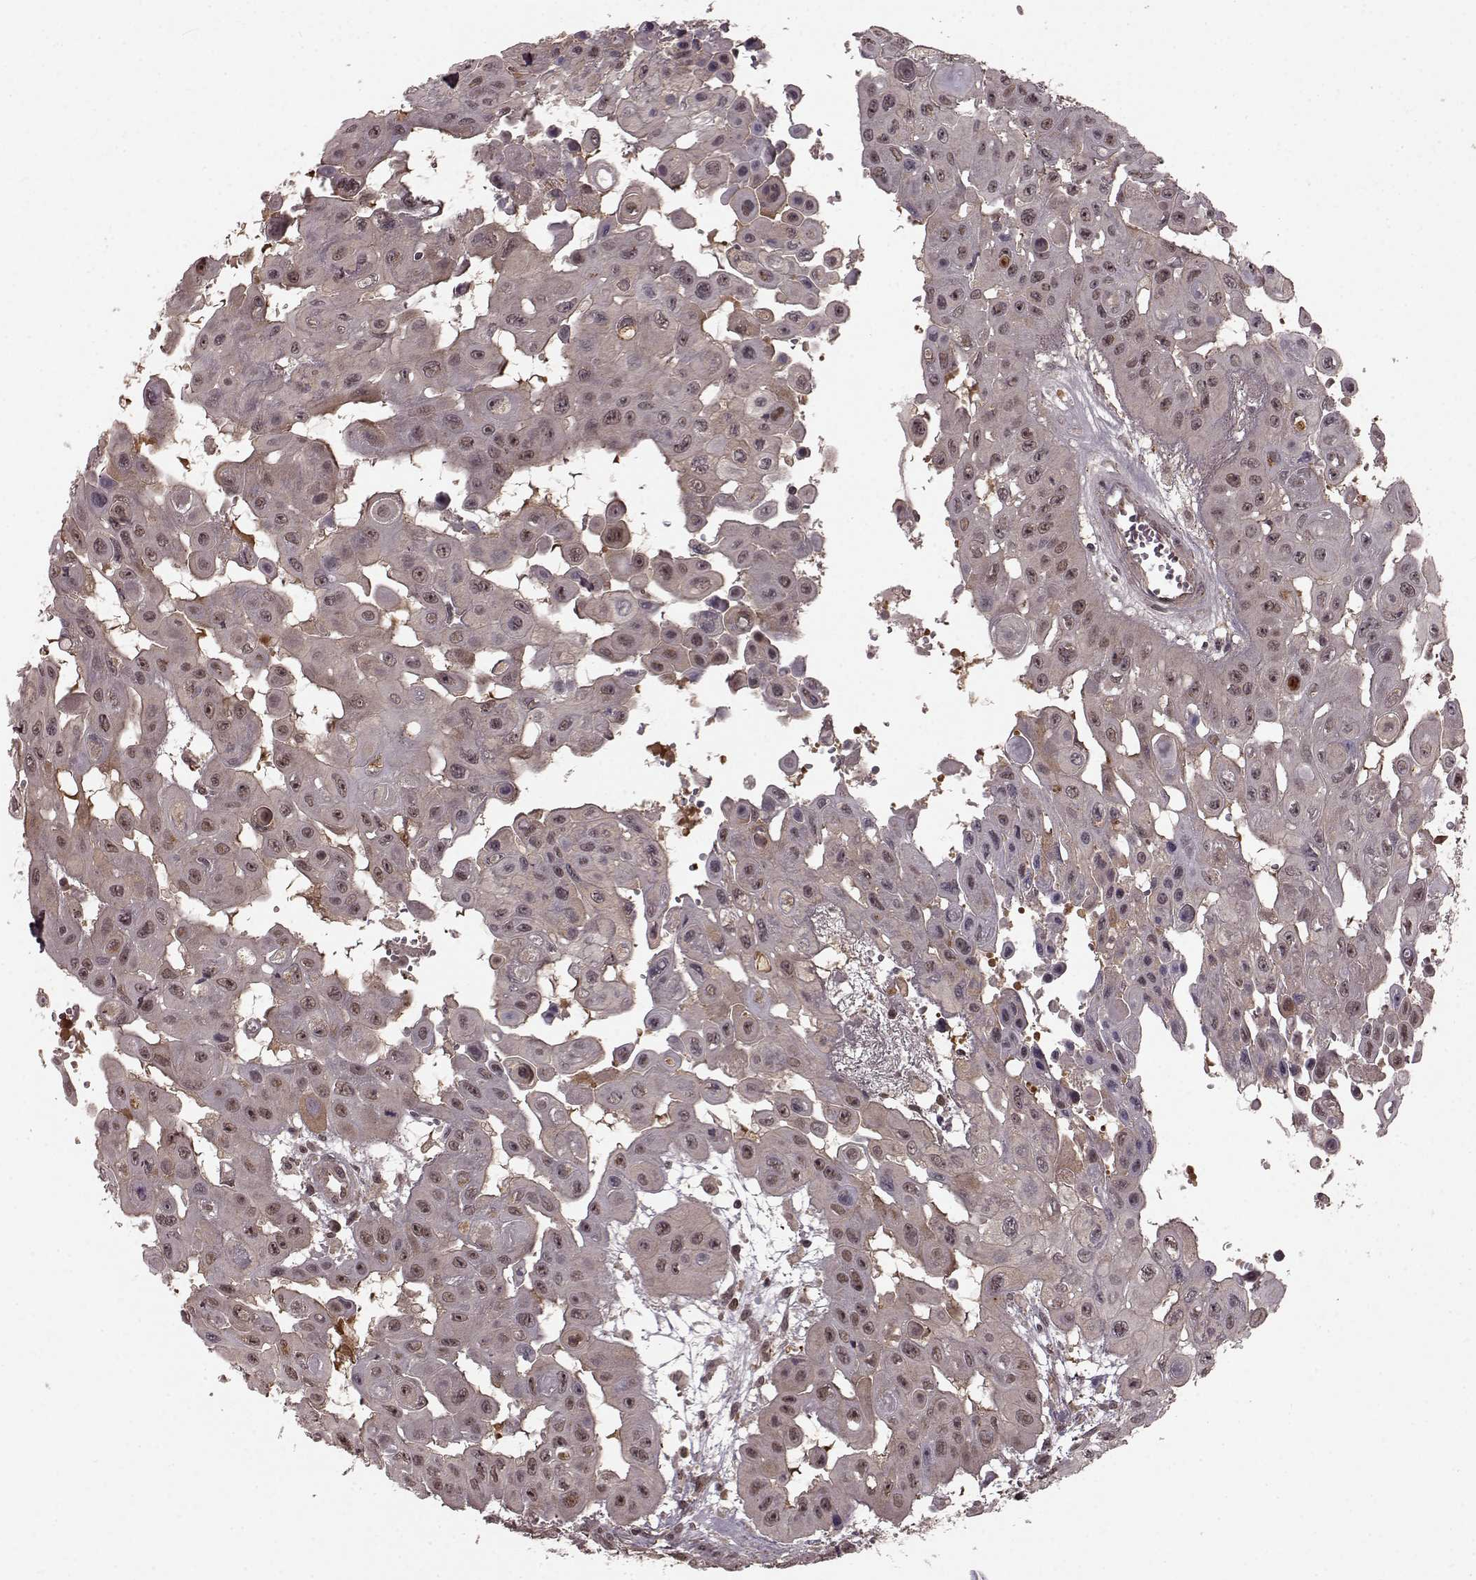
{"staining": {"intensity": "weak", "quantity": "<25%", "location": "cytoplasmic/membranous,nuclear"}, "tissue": "head and neck cancer", "cell_type": "Tumor cells", "image_type": "cancer", "snomed": [{"axis": "morphology", "description": "Adenocarcinoma, NOS"}, {"axis": "topography", "description": "Head-Neck"}], "caption": "Immunohistochemistry image of human adenocarcinoma (head and neck) stained for a protein (brown), which demonstrates no positivity in tumor cells.", "gene": "GSS", "patient": {"sex": "male", "age": 73}}